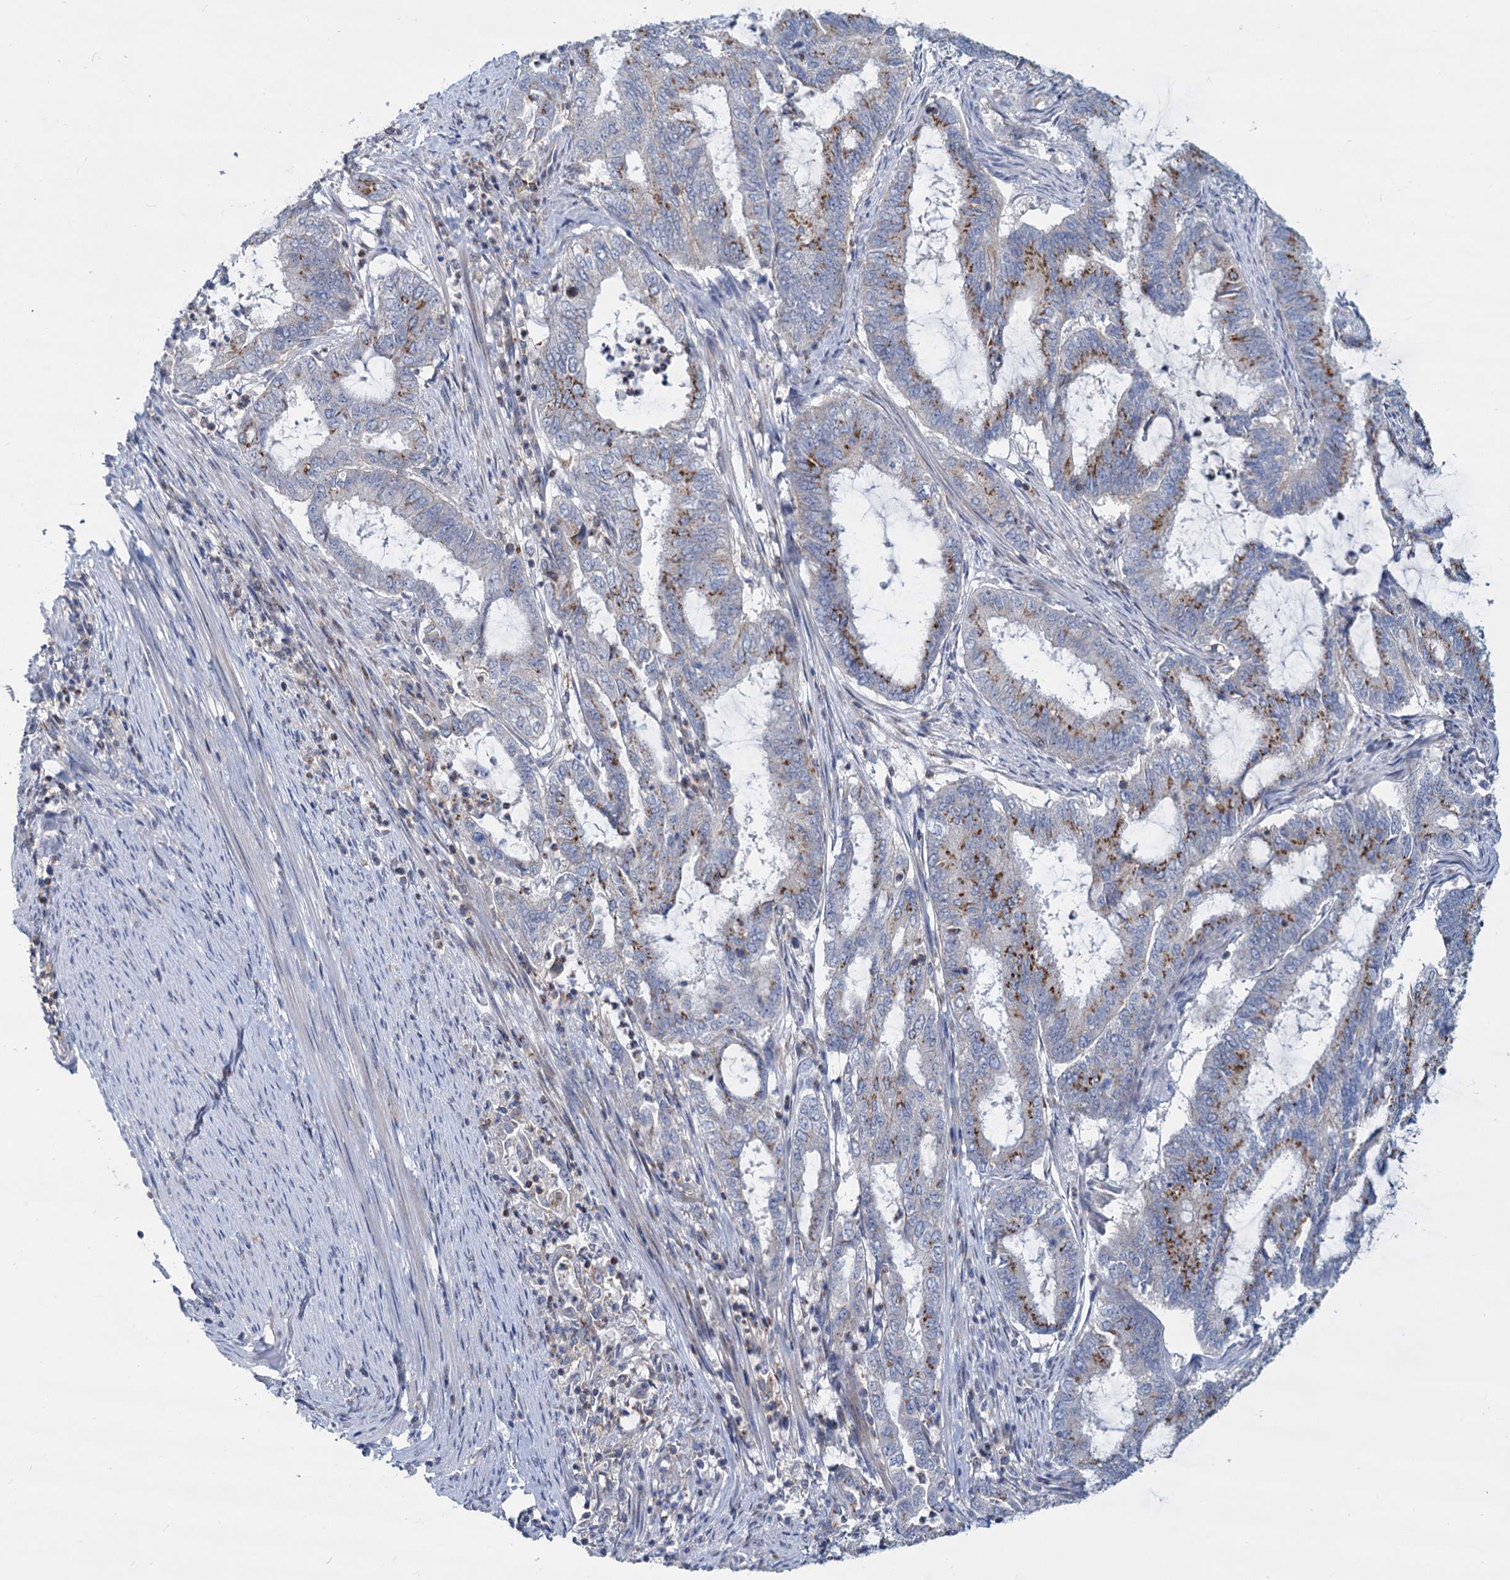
{"staining": {"intensity": "moderate", "quantity": "25%-75%", "location": "cytoplasmic/membranous"}, "tissue": "endometrial cancer", "cell_type": "Tumor cells", "image_type": "cancer", "snomed": [{"axis": "morphology", "description": "Adenocarcinoma, NOS"}, {"axis": "topography", "description": "Endometrium"}], "caption": "An immunohistochemistry histopathology image of neoplastic tissue is shown. Protein staining in brown highlights moderate cytoplasmic/membranous positivity in endometrial cancer (adenocarcinoma) within tumor cells. Using DAB (3,3'-diaminobenzidine) (brown) and hematoxylin (blue) stains, captured at high magnification using brightfield microscopy.", "gene": "LRCH4", "patient": {"sex": "female", "age": 51}}